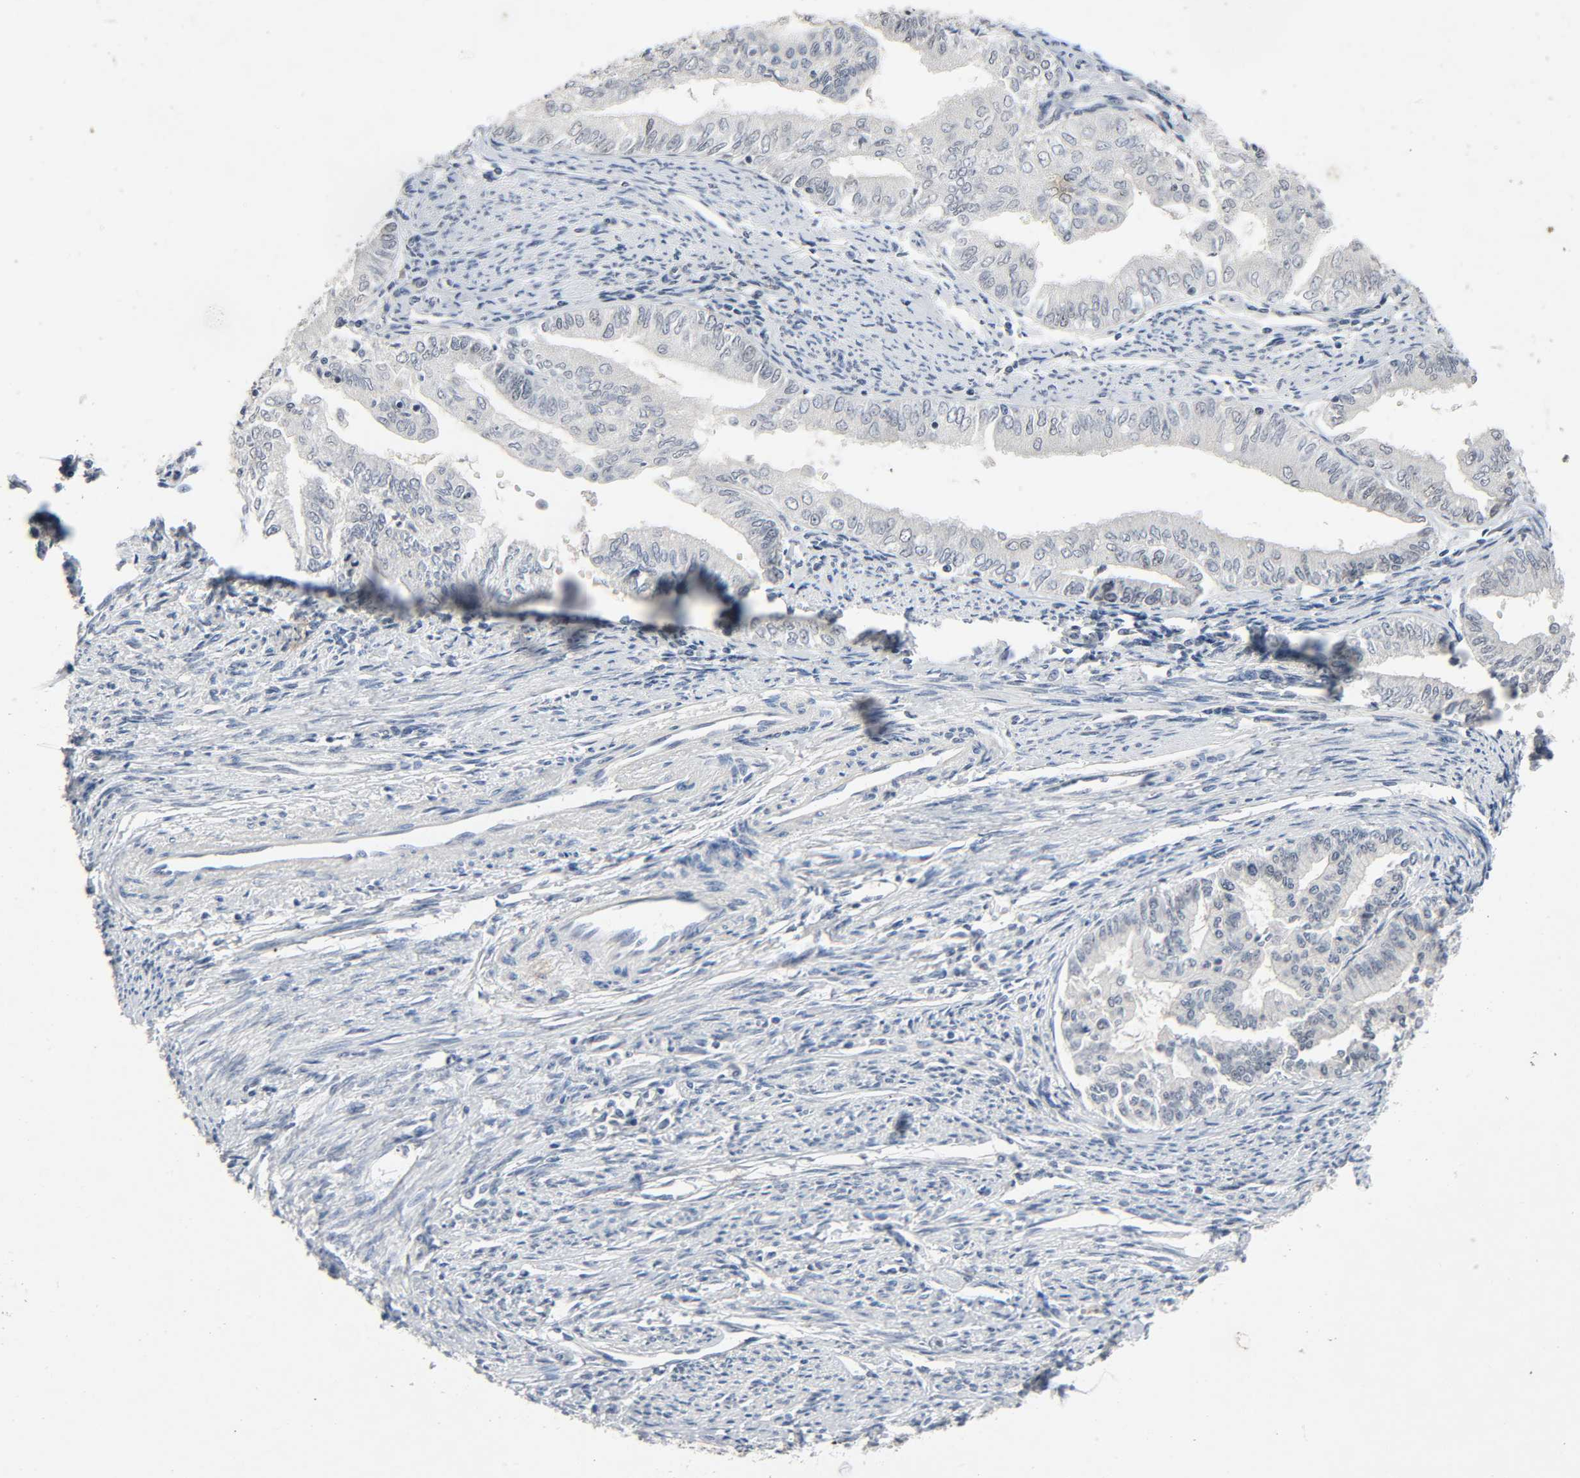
{"staining": {"intensity": "negative", "quantity": "none", "location": "none"}, "tissue": "endometrial cancer", "cell_type": "Tumor cells", "image_type": "cancer", "snomed": [{"axis": "morphology", "description": "Adenocarcinoma, NOS"}, {"axis": "topography", "description": "Endometrium"}], "caption": "Protein analysis of adenocarcinoma (endometrial) displays no significant positivity in tumor cells.", "gene": "MAPKAPK5", "patient": {"sex": "female", "age": 66}}